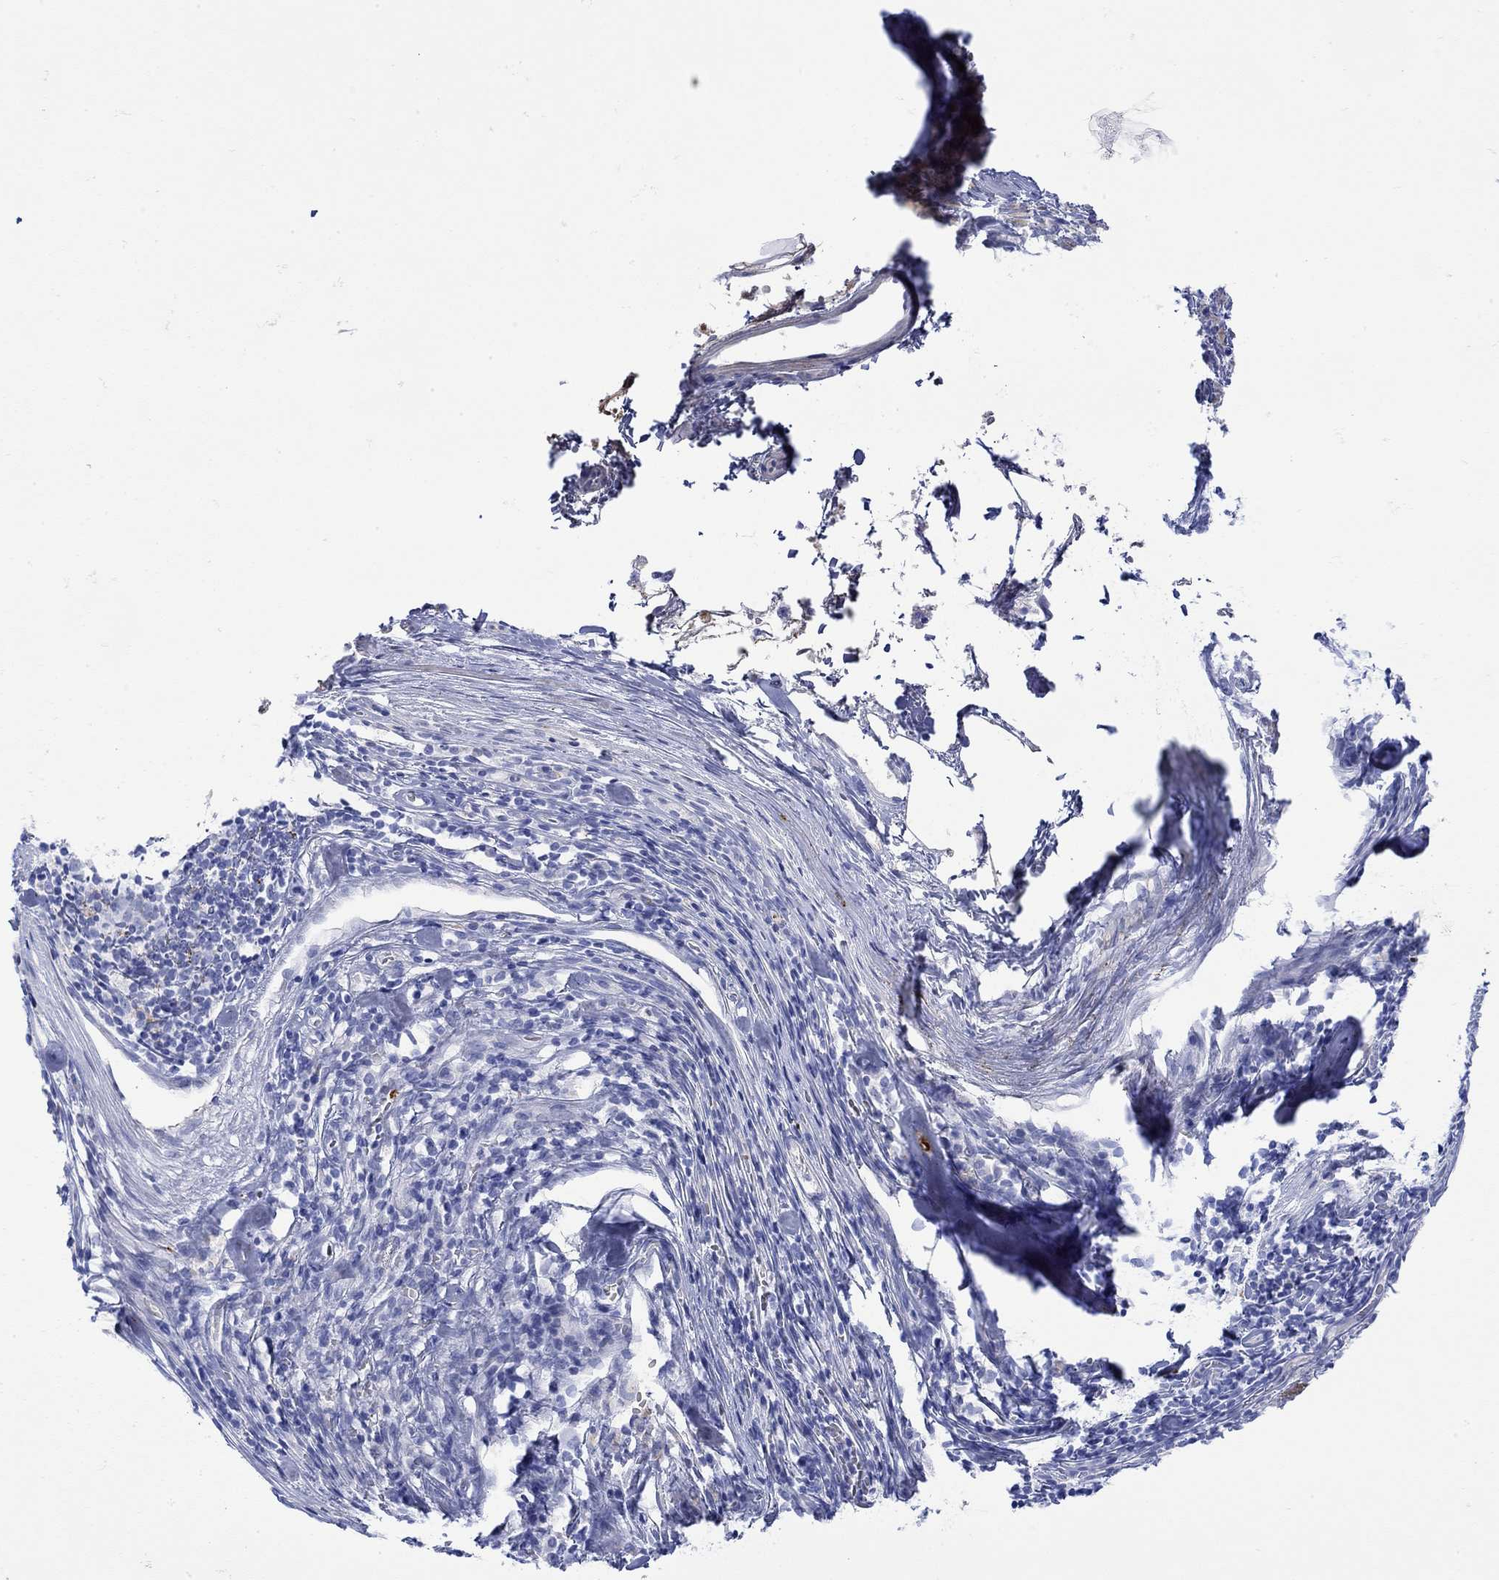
{"staining": {"intensity": "negative", "quantity": "none", "location": "none"}, "tissue": "melanoma", "cell_type": "Tumor cells", "image_type": "cancer", "snomed": [{"axis": "morphology", "description": "Malignant melanoma, Metastatic site"}, {"axis": "topography", "description": "Lymph node"}], "caption": "A photomicrograph of malignant melanoma (metastatic site) stained for a protein displays no brown staining in tumor cells.", "gene": "ANKMY1", "patient": {"sex": "female", "age": 64}}